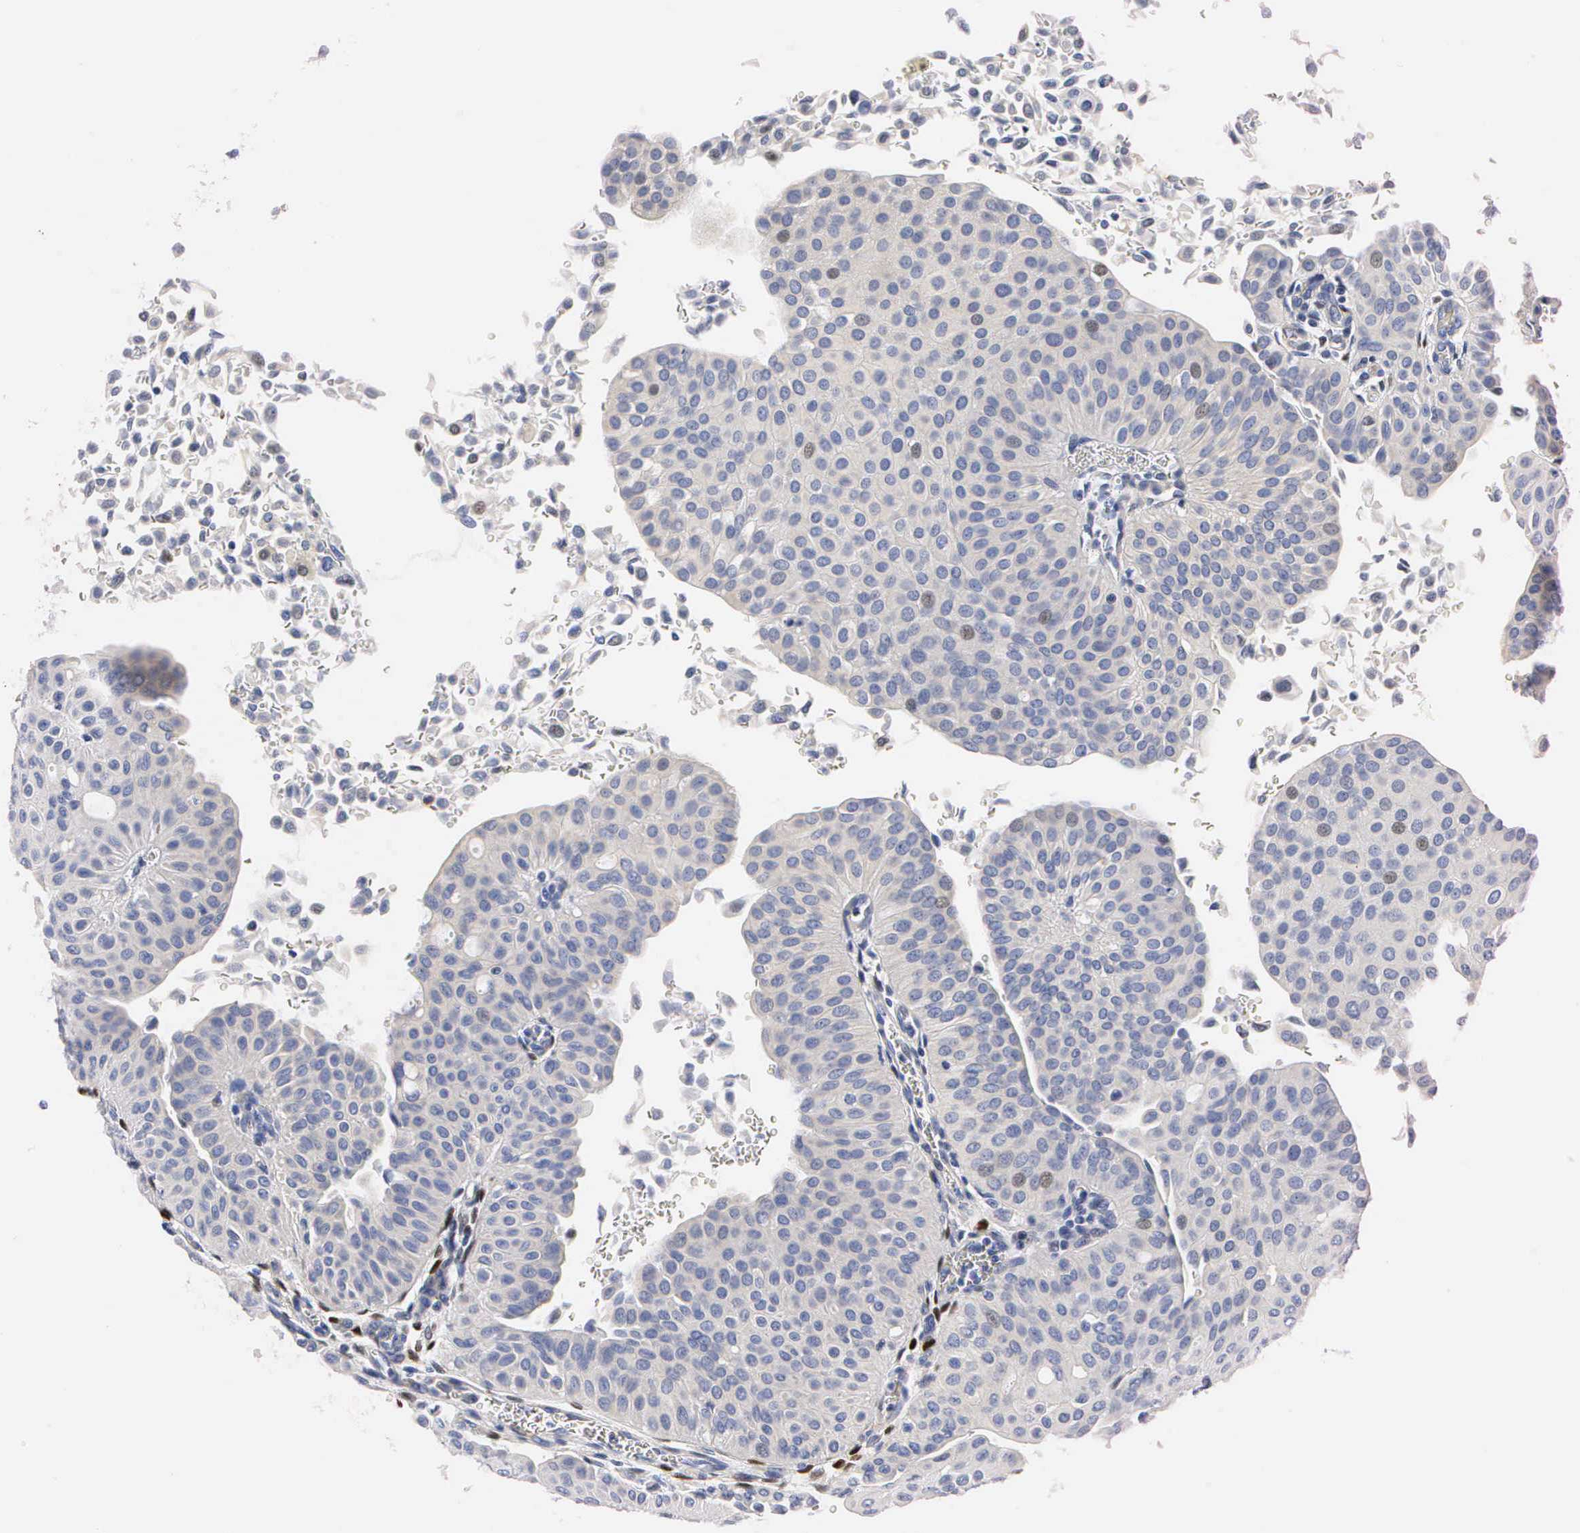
{"staining": {"intensity": "weak", "quantity": "<25%", "location": "nuclear"}, "tissue": "urothelial cancer", "cell_type": "Tumor cells", "image_type": "cancer", "snomed": [{"axis": "morphology", "description": "Urothelial carcinoma, Low grade"}, {"axis": "topography", "description": "Urinary bladder"}], "caption": "A photomicrograph of human urothelial cancer is negative for staining in tumor cells.", "gene": "PGR", "patient": {"sex": "male", "age": 64}}